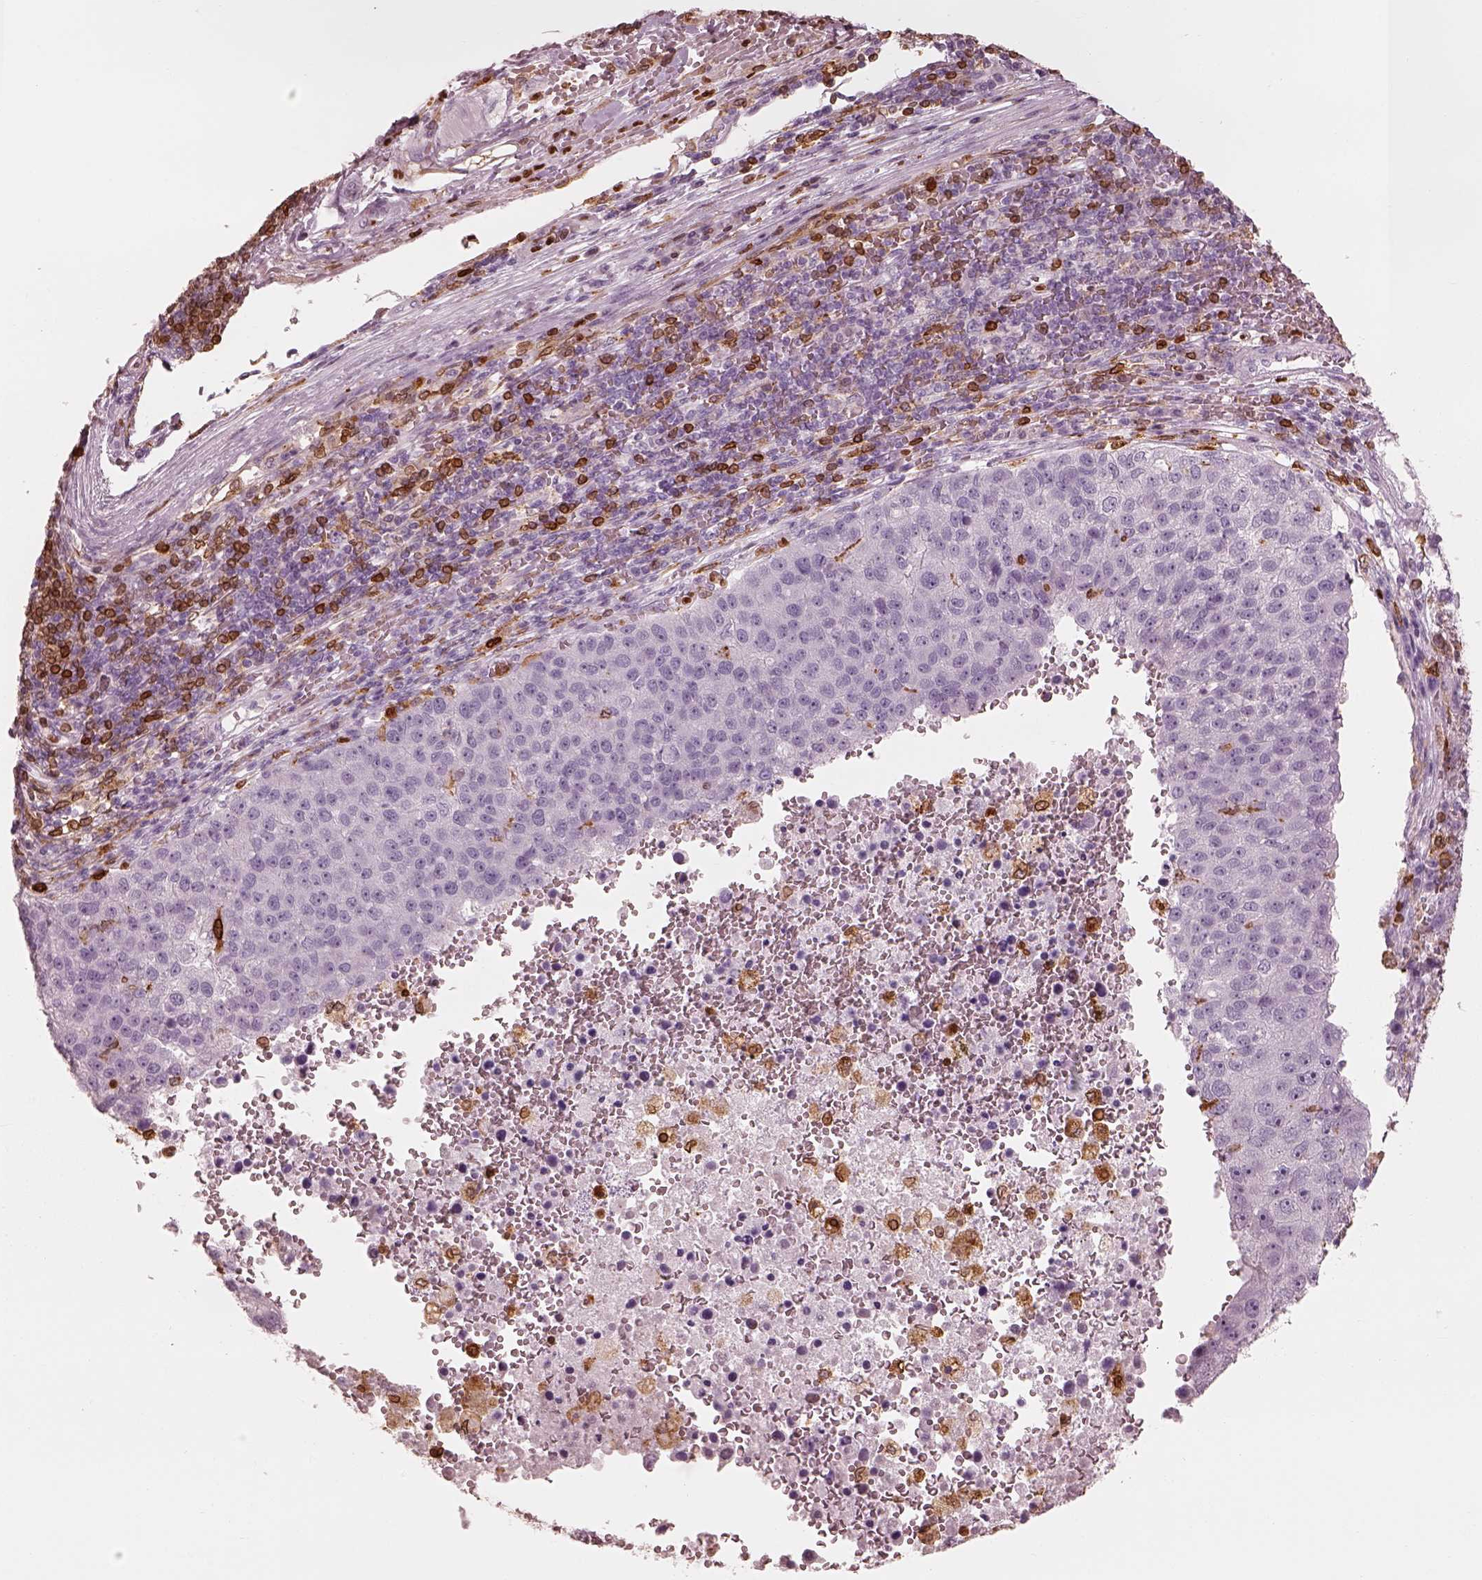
{"staining": {"intensity": "negative", "quantity": "none", "location": "none"}, "tissue": "pancreatic cancer", "cell_type": "Tumor cells", "image_type": "cancer", "snomed": [{"axis": "morphology", "description": "Adenocarcinoma, NOS"}, {"axis": "topography", "description": "Pancreas"}], "caption": "High power microscopy image of an immunohistochemistry image of pancreatic adenocarcinoma, revealing no significant positivity in tumor cells.", "gene": "ALOX5", "patient": {"sex": "female", "age": 61}}